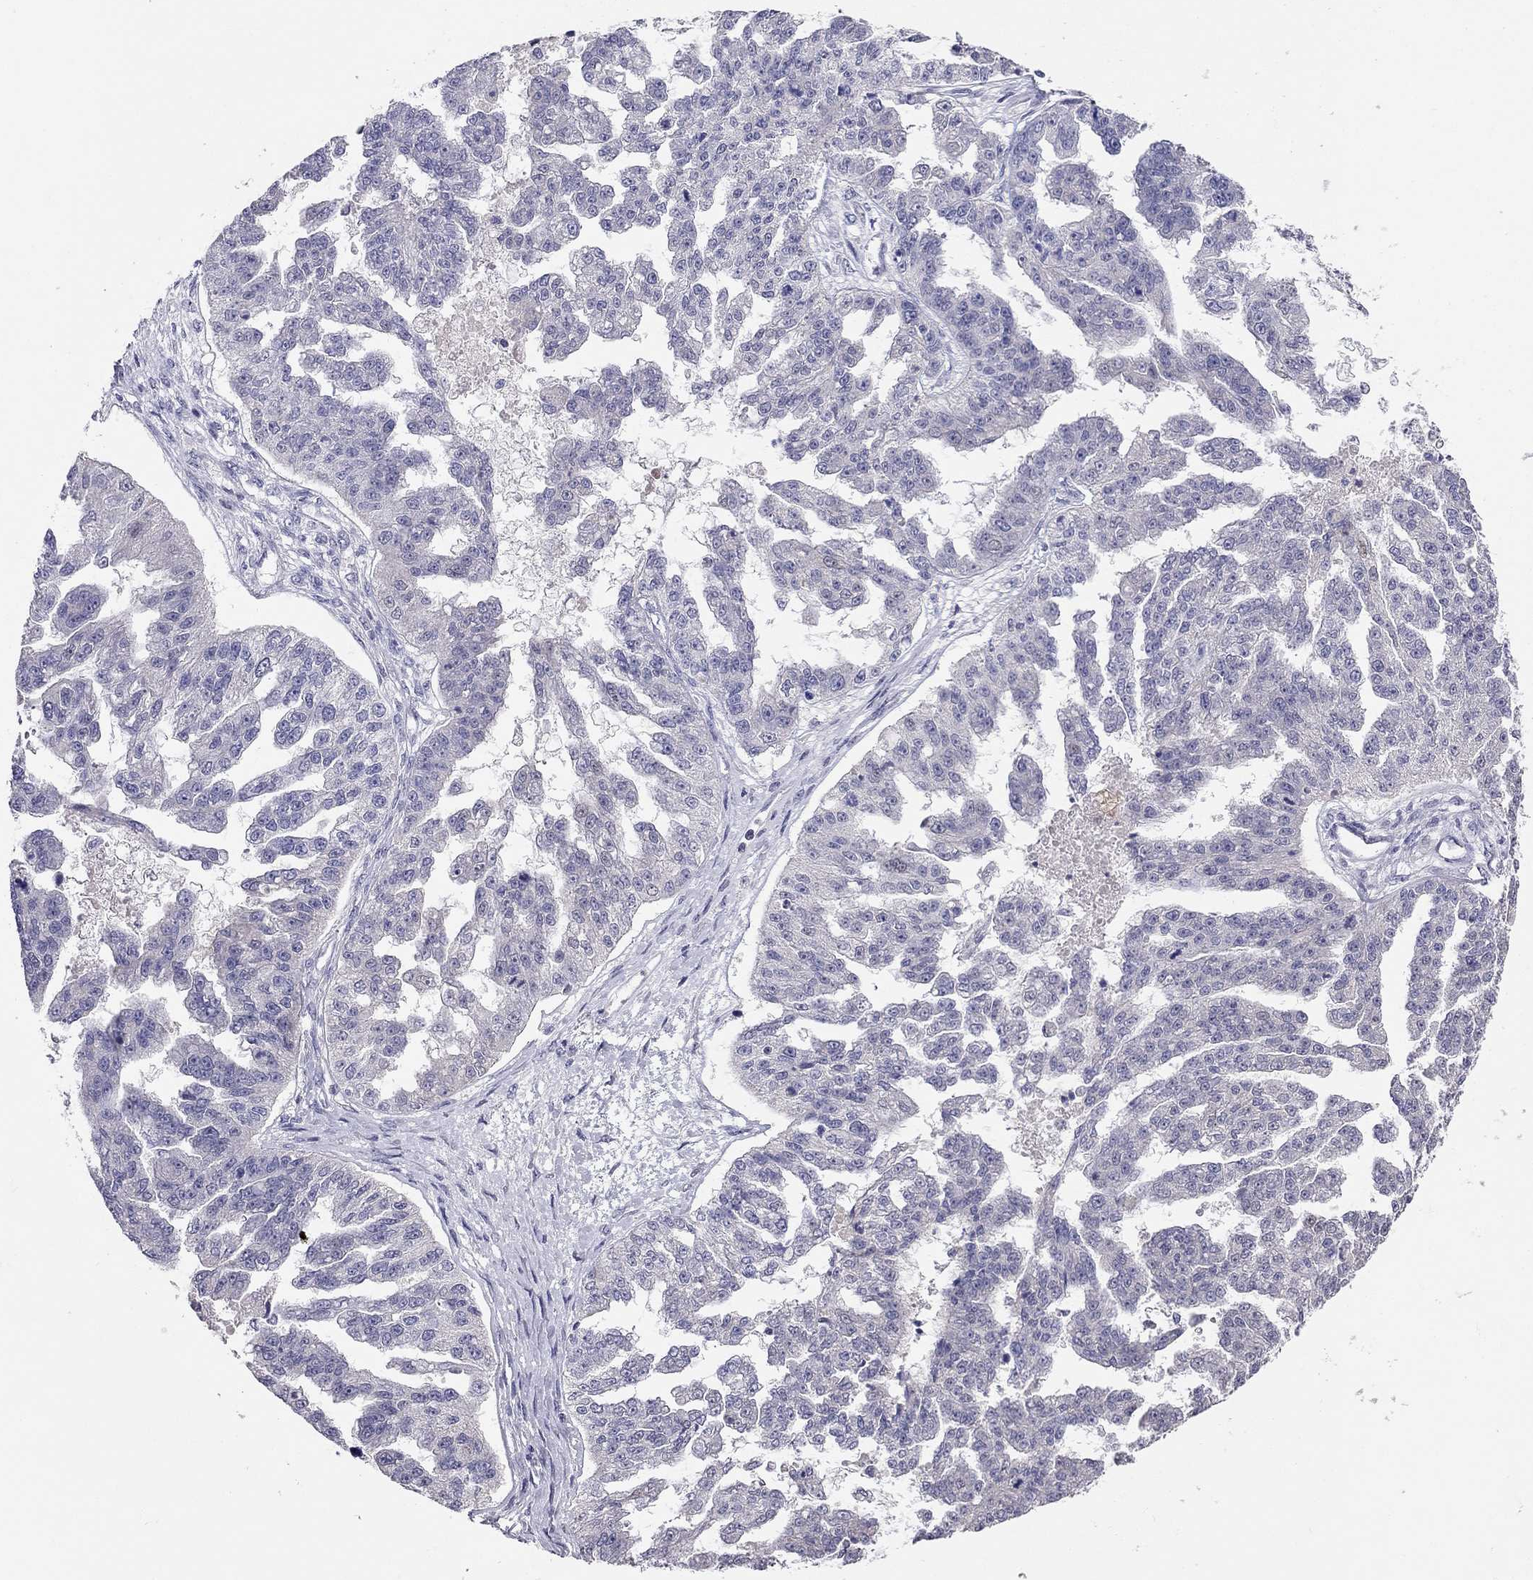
{"staining": {"intensity": "negative", "quantity": "none", "location": "none"}, "tissue": "ovarian cancer", "cell_type": "Tumor cells", "image_type": "cancer", "snomed": [{"axis": "morphology", "description": "Cystadenocarcinoma, serous, NOS"}, {"axis": "topography", "description": "Ovary"}], "caption": "Ovarian cancer (serous cystadenocarcinoma) was stained to show a protein in brown. There is no significant staining in tumor cells. (Stains: DAB IHC with hematoxylin counter stain, Microscopy: brightfield microscopy at high magnification).", "gene": "LRRC39", "patient": {"sex": "female", "age": 58}}